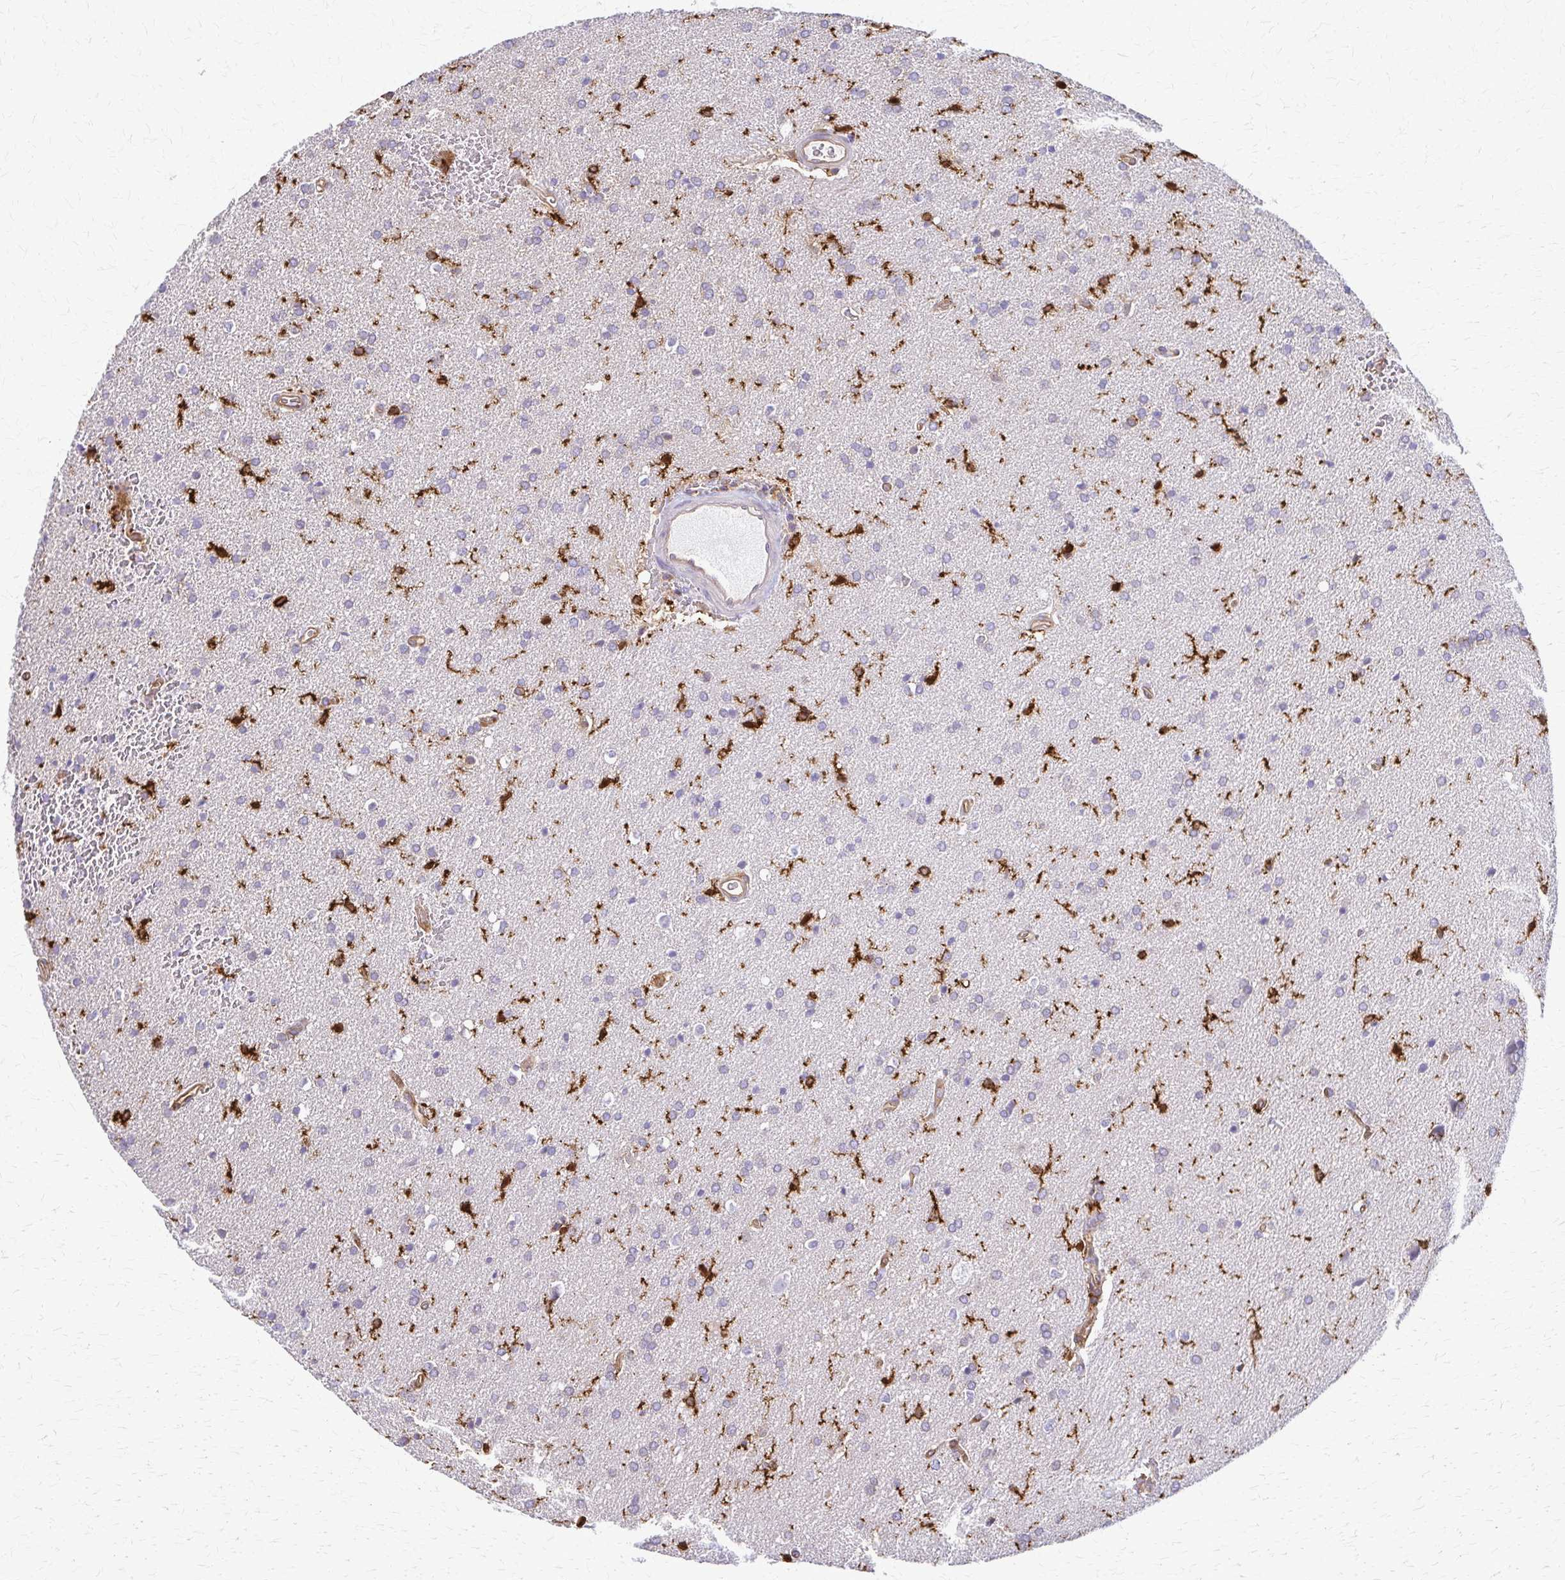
{"staining": {"intensity": "negative", "quantity": "none", "location": "none"}, "tissue": "glioma", "cell_type": "Tumor cells", "image_type": "cancer", "snomed": [{"axis": "morphology", "description": "Glioma, malignant, Low grade"}, {"axis": "topography", "description": "Brain"}], "caption": "This histopathology image is of glioma stained with immunohistochemistry to label a protein in brown with the nuclei are counter-stained blue. There is no positivity in tumor cells.", "gene": "WASF2", "patient": {"sex": "female", "age": 34}}